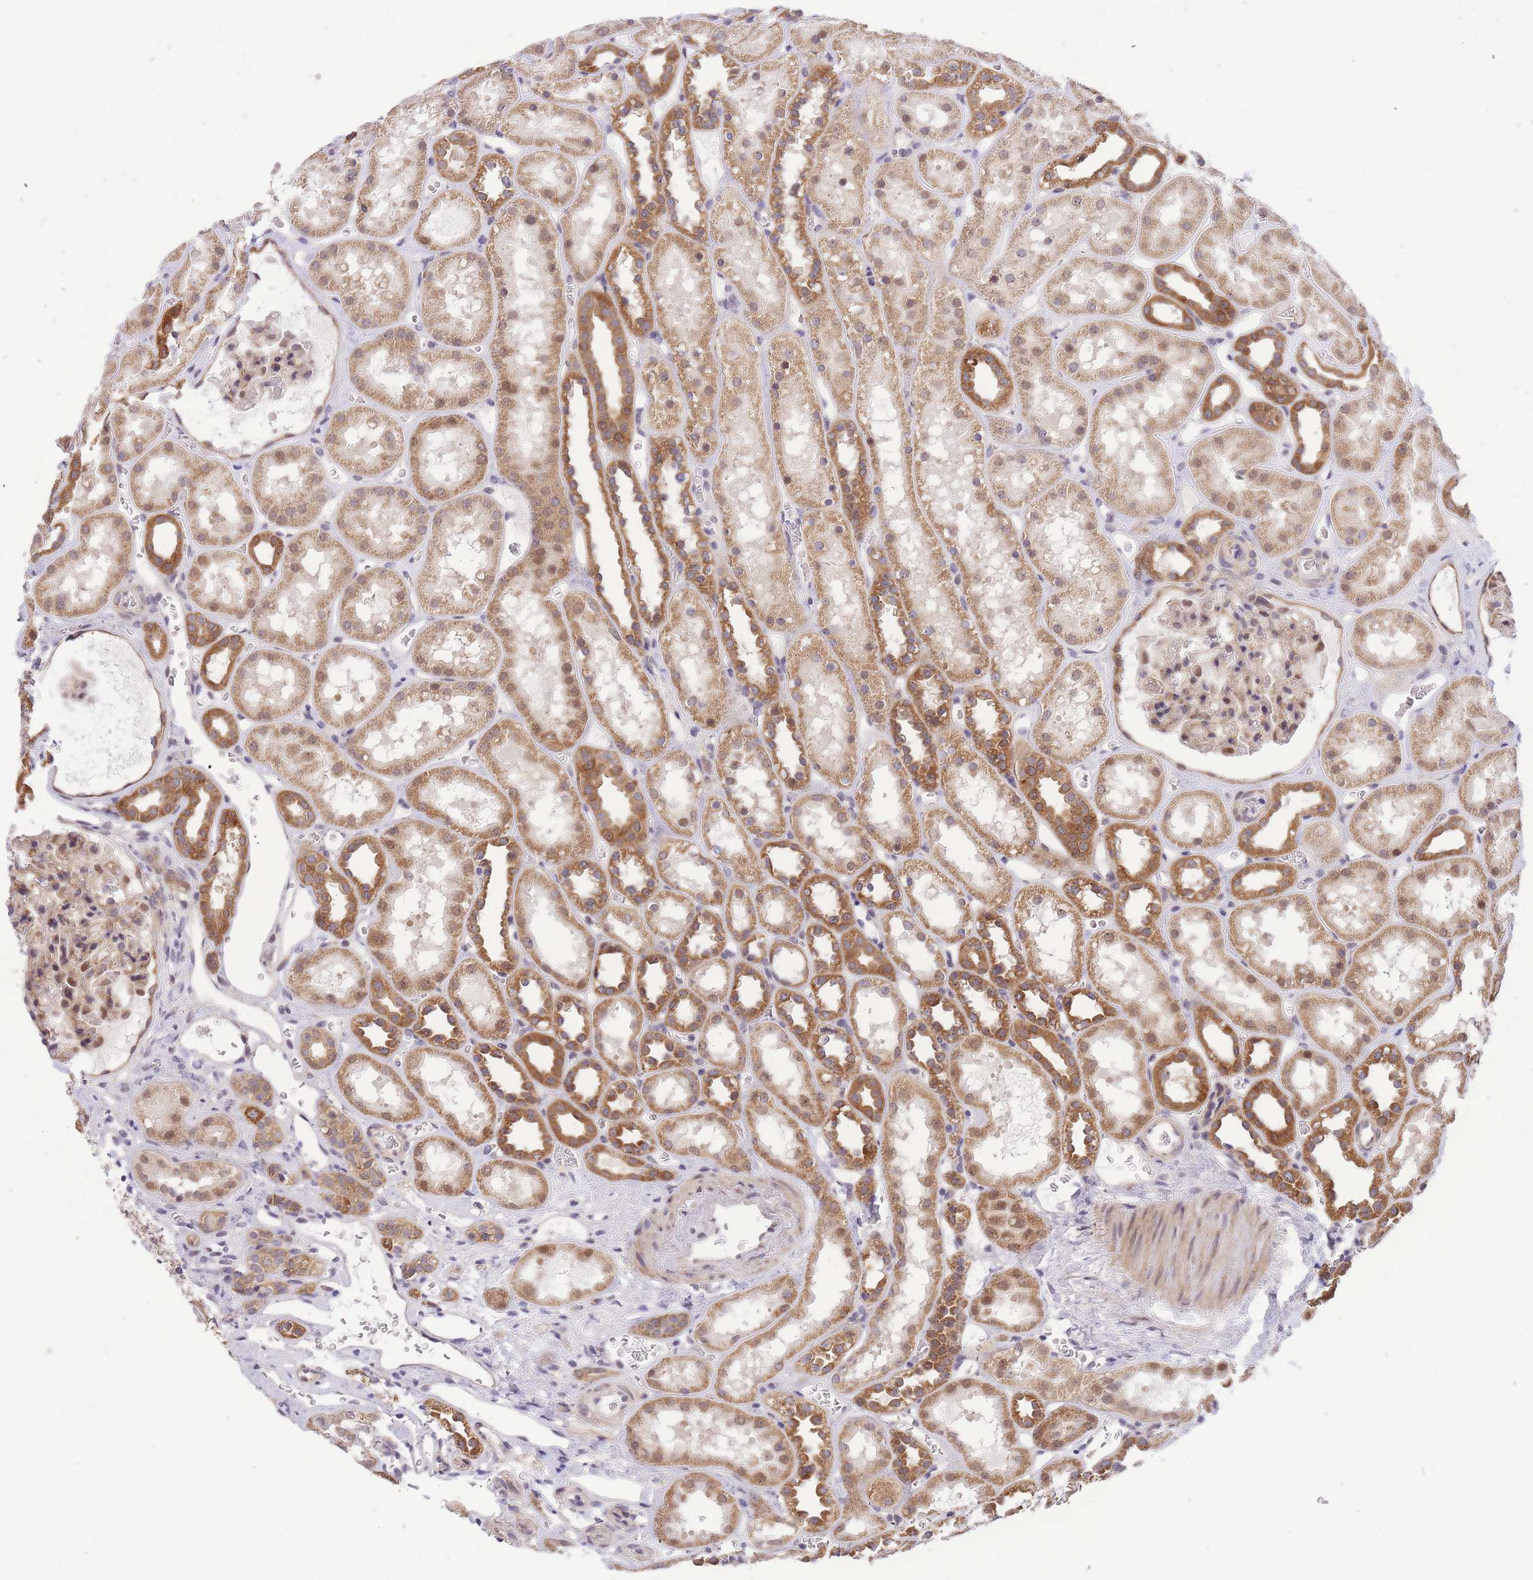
{"staining": {"intensity": "moderate", "quantity": "25%-75%", "location": "cytoplasmic/membranous,nuclear"}, "tissue": "kidney", "cell_type": "Cells in glomeruli", "image_type": "normal", "snomed": [{"axis": "morphology", "description": "Normal tissue, NOS"}, {"axis": "topography", "description": "Kidney"}], "caption": "Brown immunohistochemical staining in unremarkable kidney exhibits moderate cytoplasmic/membranous,nuclear expression in approximately 25%-75% of cells in glomeruli.", "gene": "MINDY2", "patient": {"sex": "female", "age": 41}}